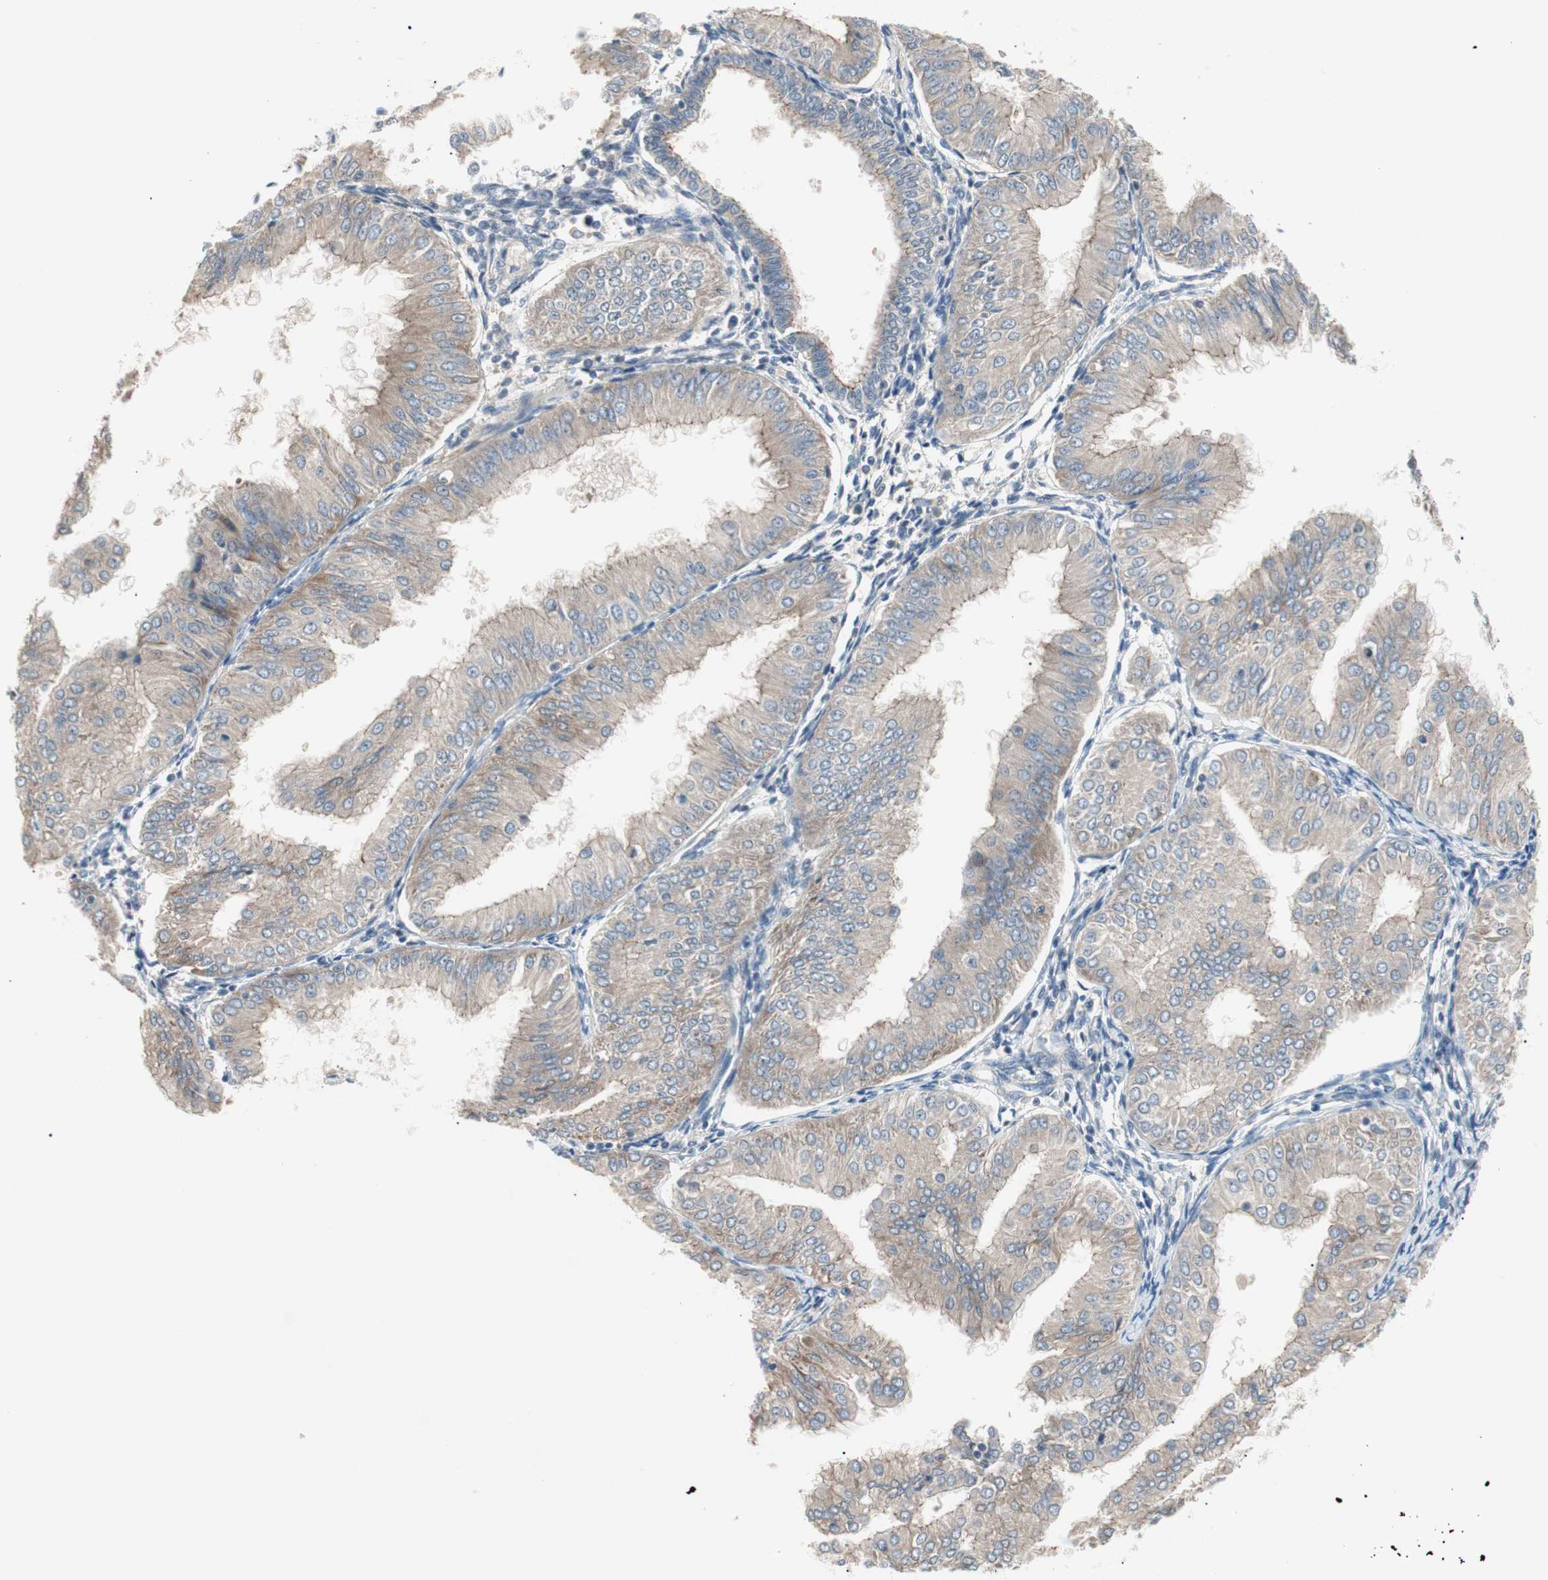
{"staining": {"intensity": "weak", "quantity": ">75%", "location": "cytoplasmic/membranous"}, "tissue": "endometrial cancer", "cell_type": "Tumor cells", "image_type": "cancer", "snomed": [{"axis": "morphology", "description": "Adenocarcinoma, NOS"}, {"axis": "topography", "description": "Endometrium"}], "caption": "Protein expression analysis of endometrial adenocarcinoma reveals weak cytoplasmic/membranous positivity in approximately >75% of tumor cells. (Stains: DAB (3,3'-diaminobenzidine) in brown, nuclei in blue, Microscopy: brightfield microscopy at high magnification).", "gene": "PCK1", "patient": {"sex": "female", "age": 53}}